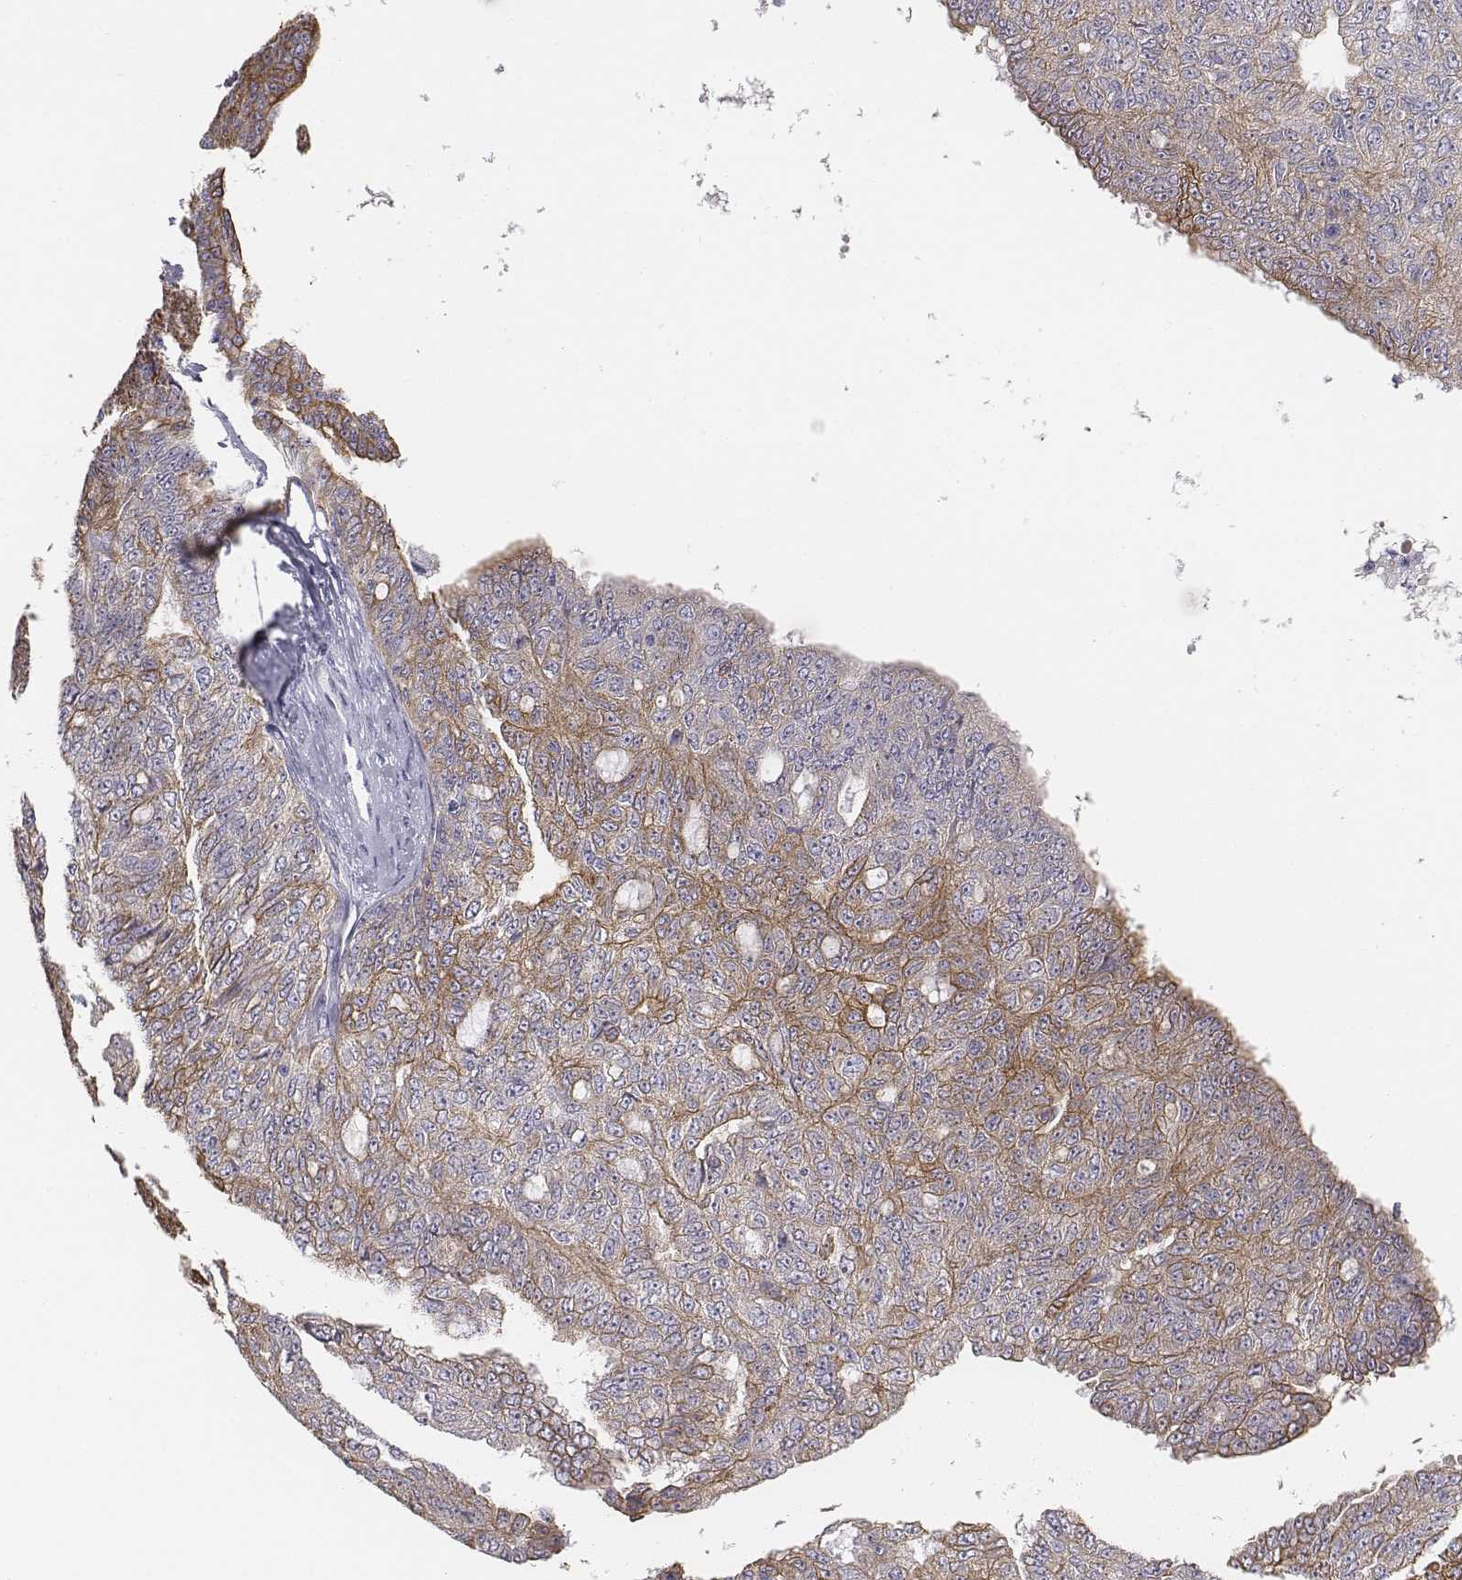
{"staining": {"intensity": "weak", "quantity": "<25%", "location": "cytoplasmic/membranous"}, "tissue": "ovarian cancer", "cell_type": "Tumor cells", "image_type": "cancer", "snomed": [{"axis": "morphology", "description": "Cystadenocarcinoma, serous, NOS"}, {"axis": "topography", "description": "Ovary"}], "caption": "This is an IHC histopathology image of serous cystadenocarcinoma (ovarian). There is no expression in tumor cells.", "gene": "CHST14", "patient": {"sex": "female", "age": 71}}